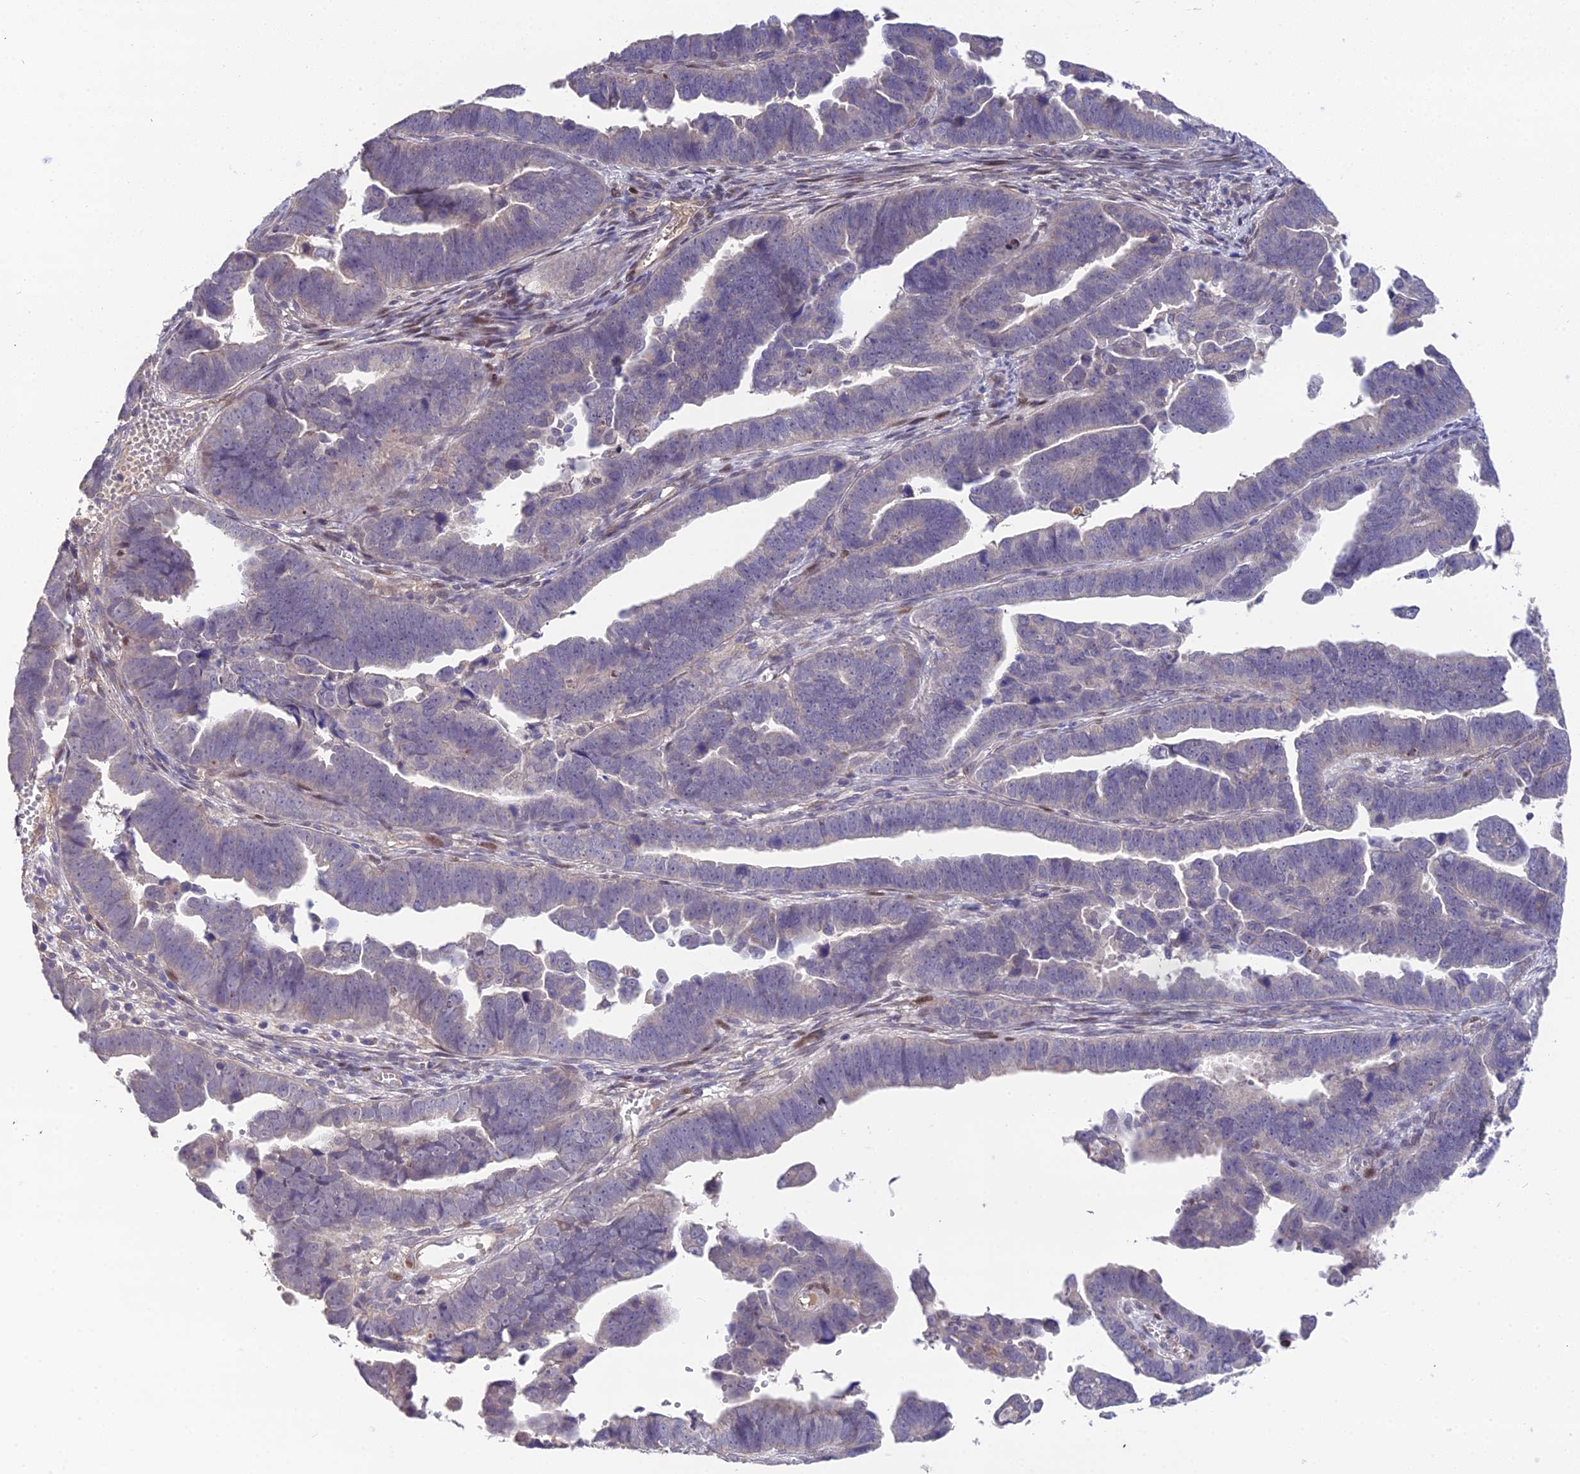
{"staining": {"intensity": "negative", "quantity": "none", "location": "none"}, "tissue": "endometrial cancer", "cell_type": "Tumor cells", "image_type": "cancer", "snomed": [{"axis": "morphology", "description": "Adenocarcinoma, NOS"}, {"axis": "topography", "description": "Endometrium"}], "caption": "The histopathology image exhibits no staining of tumor cells in endometrial cancer.", "gene": "PUS10", "patient": {"sex": "female", "age": 75}}